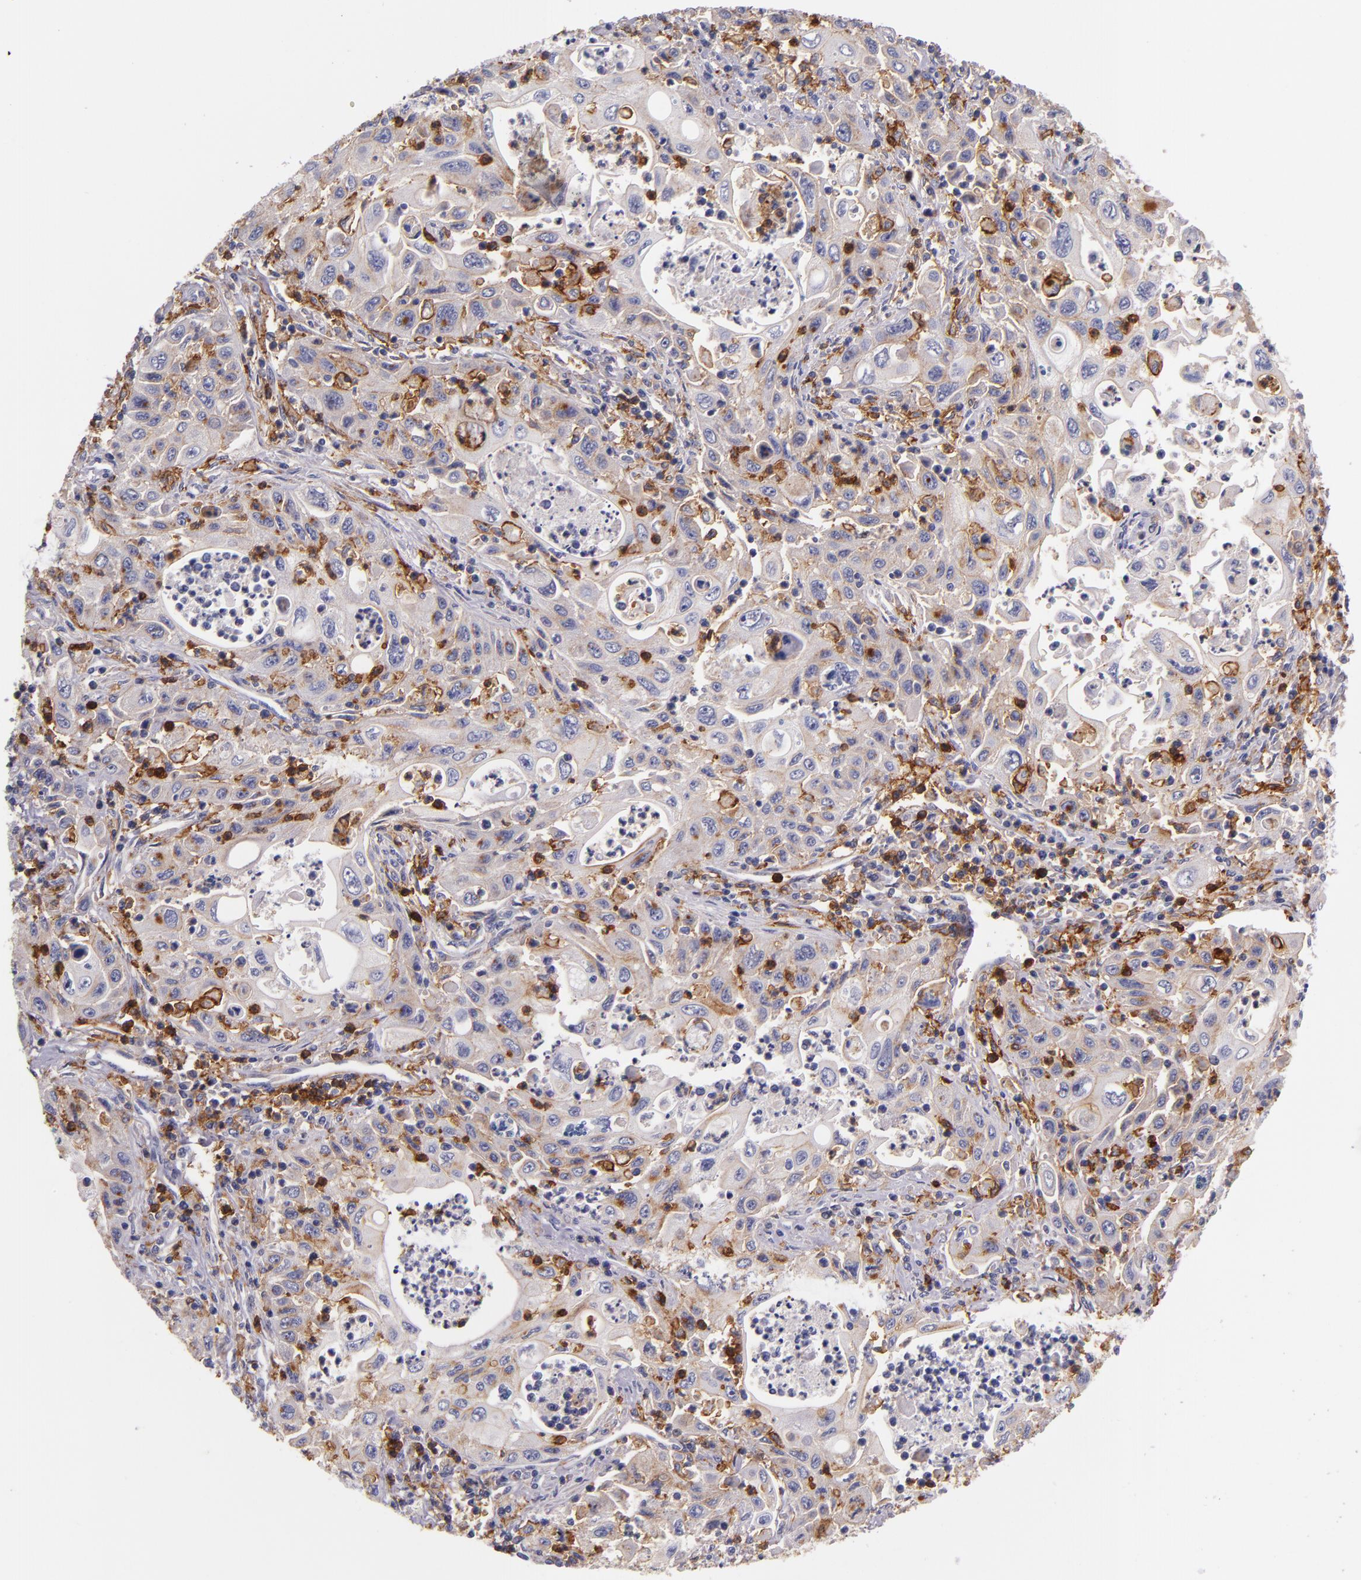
{"staining": {"intensity": "weak", "quantity": "25%-75%", "location": "cytoplasmic/membranous"}, "tissue": "pancreatic cancer", "cell_type": "Tumor cells", "image_type": "cancer", "snomed": [{"axis": "morphology", "description": "Adenocarcinoma, NOS"}, {"axis": "topography", "description": "Pancreas"}], "caption": "This image reveals immunohistochemistry staining of pancreatic cancer, with low weak cytoplasmic/membranous positivity in about 25%-75% of tumor cells.", "gene": "C5AR1", "patient": {"sex": "male", "age": 70}}